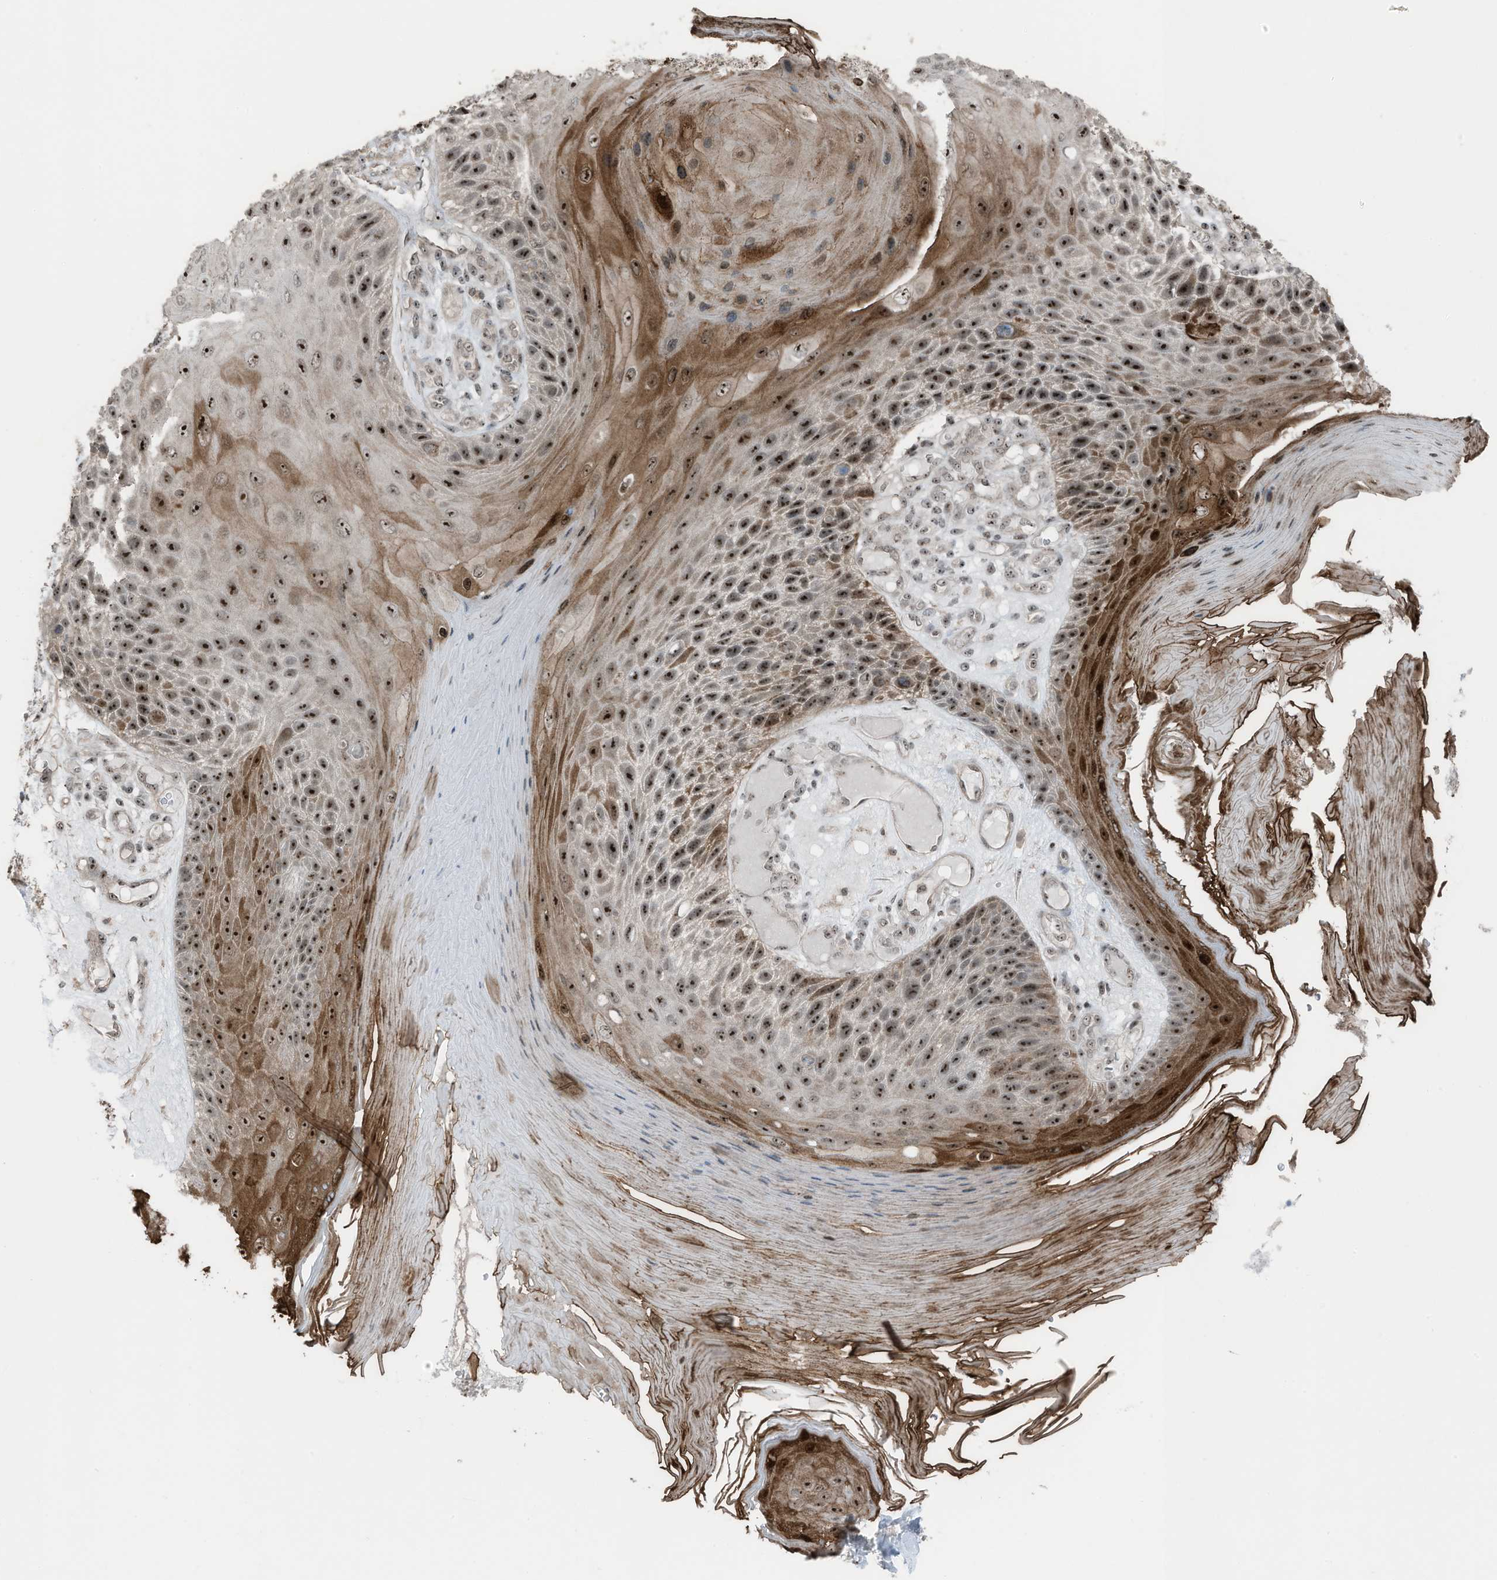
{"staining": {"intensity": "strong", "quantity": ">75%", "location": "nuclear"}, "tissue": "skin cancer", "cell_type": "Tumor cells", "image_type": "cancer", "snomed": [{"axis": "morphology", "description": "Squamous cell carcinoma, NOS"}, {"axis": "topography", "description": "Skin"}], "caption": "Skin squamous cell carcinoma stained for a protein reveals strong nuclear positivity in tumor cells. Using DAB (brown) and hematoxylin (blue) stains, captured at high magnification using brightfield microscopy.", "gene": "UTP3", "patient": {"sex": "female", "age": 88}}